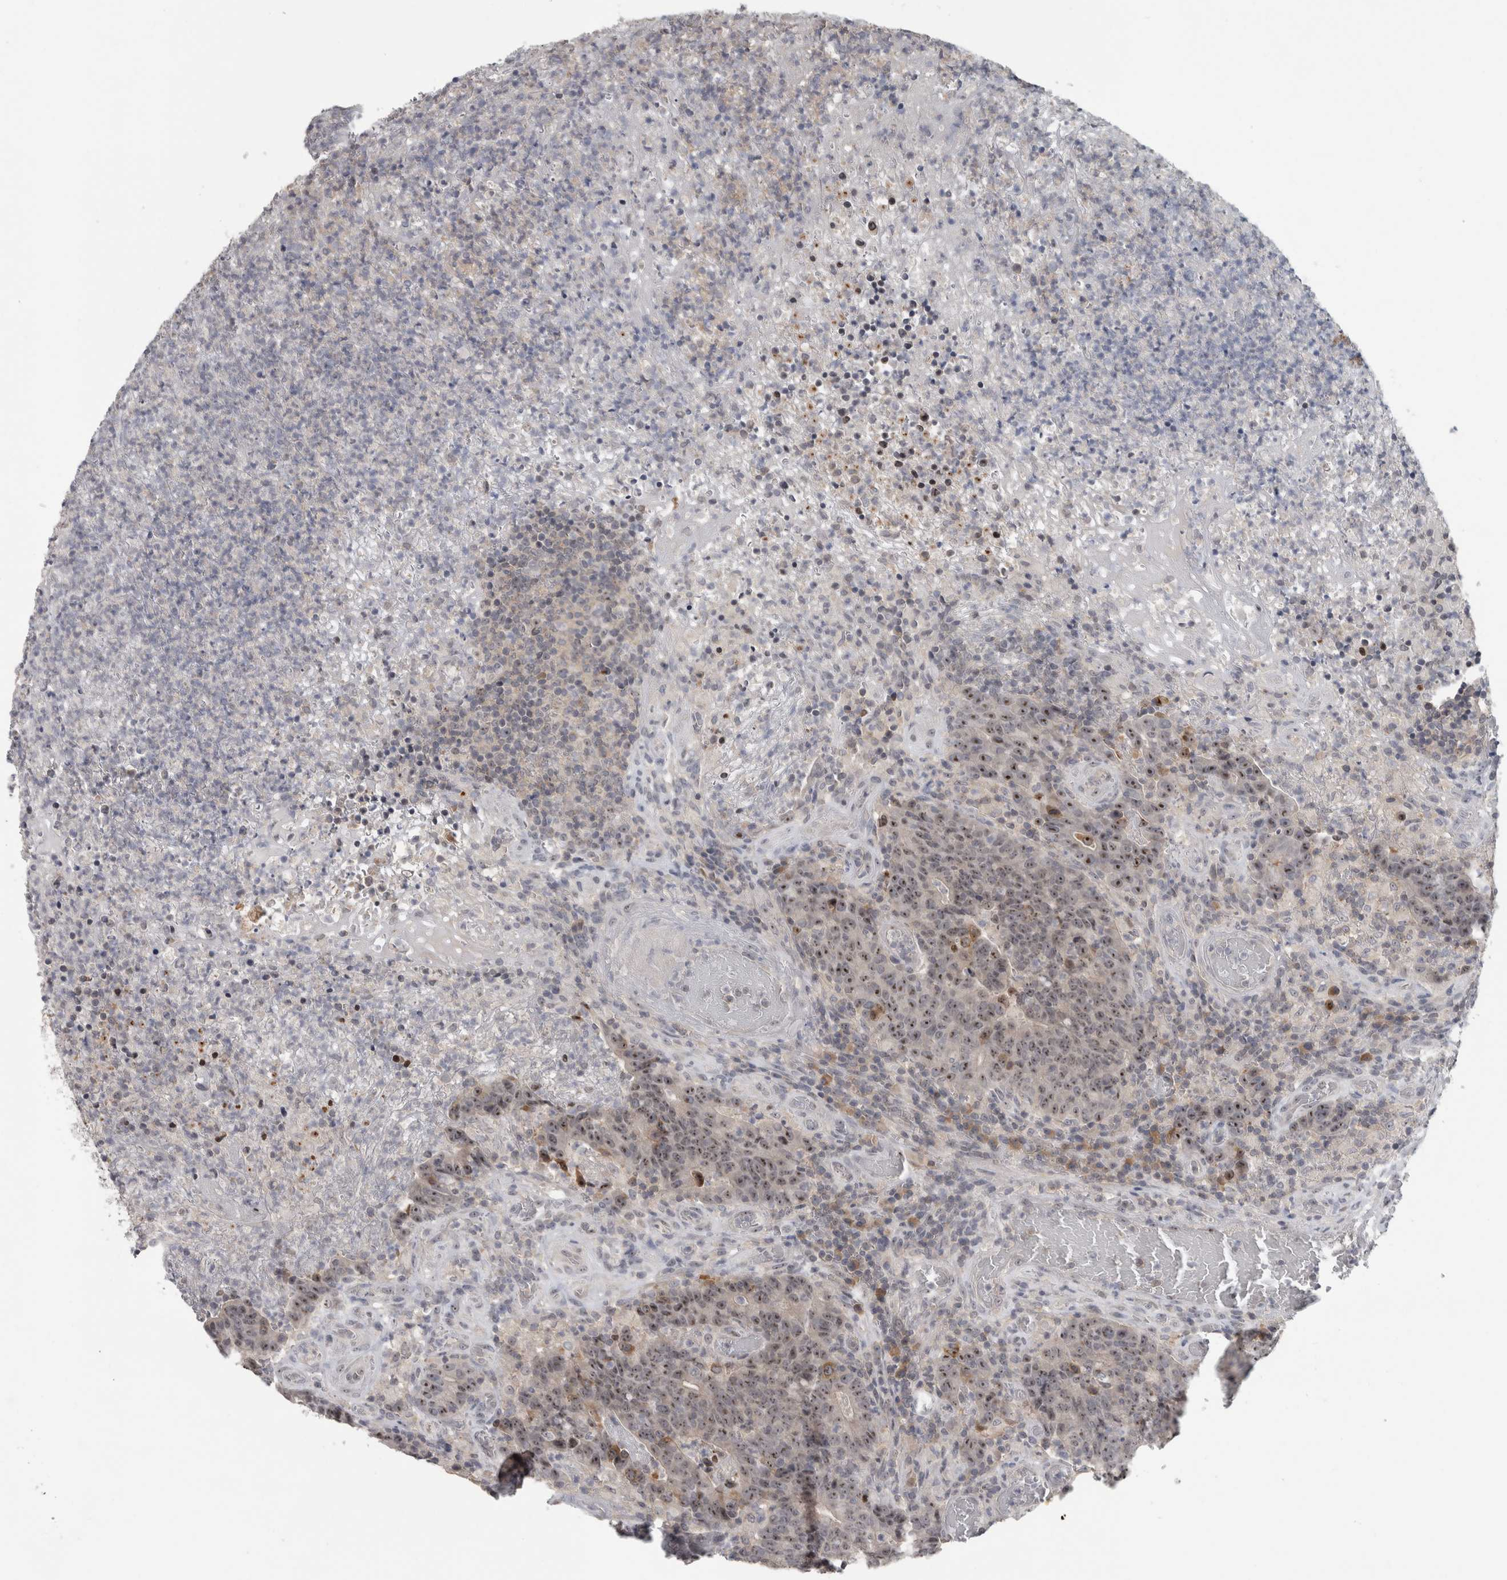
{"staining": {"intensity": "moderate", "quantity": ">75%", "location": "nuclear"}, "tissue": "colorectal cancer", "cell_type": "Tumor cells", "image_type": "cancer", "snomed": [{"axis": "morphology", "description": "Adenocarcinoma, NOS"}, {"axis": "topography", "description": "Colon"}], "caption": "Tumor cells show moderate nuclear staining in about >75% of cells in colorectal cancer.", "gene": "RBM28", "patient": {"sex": "female", "age": 75}}